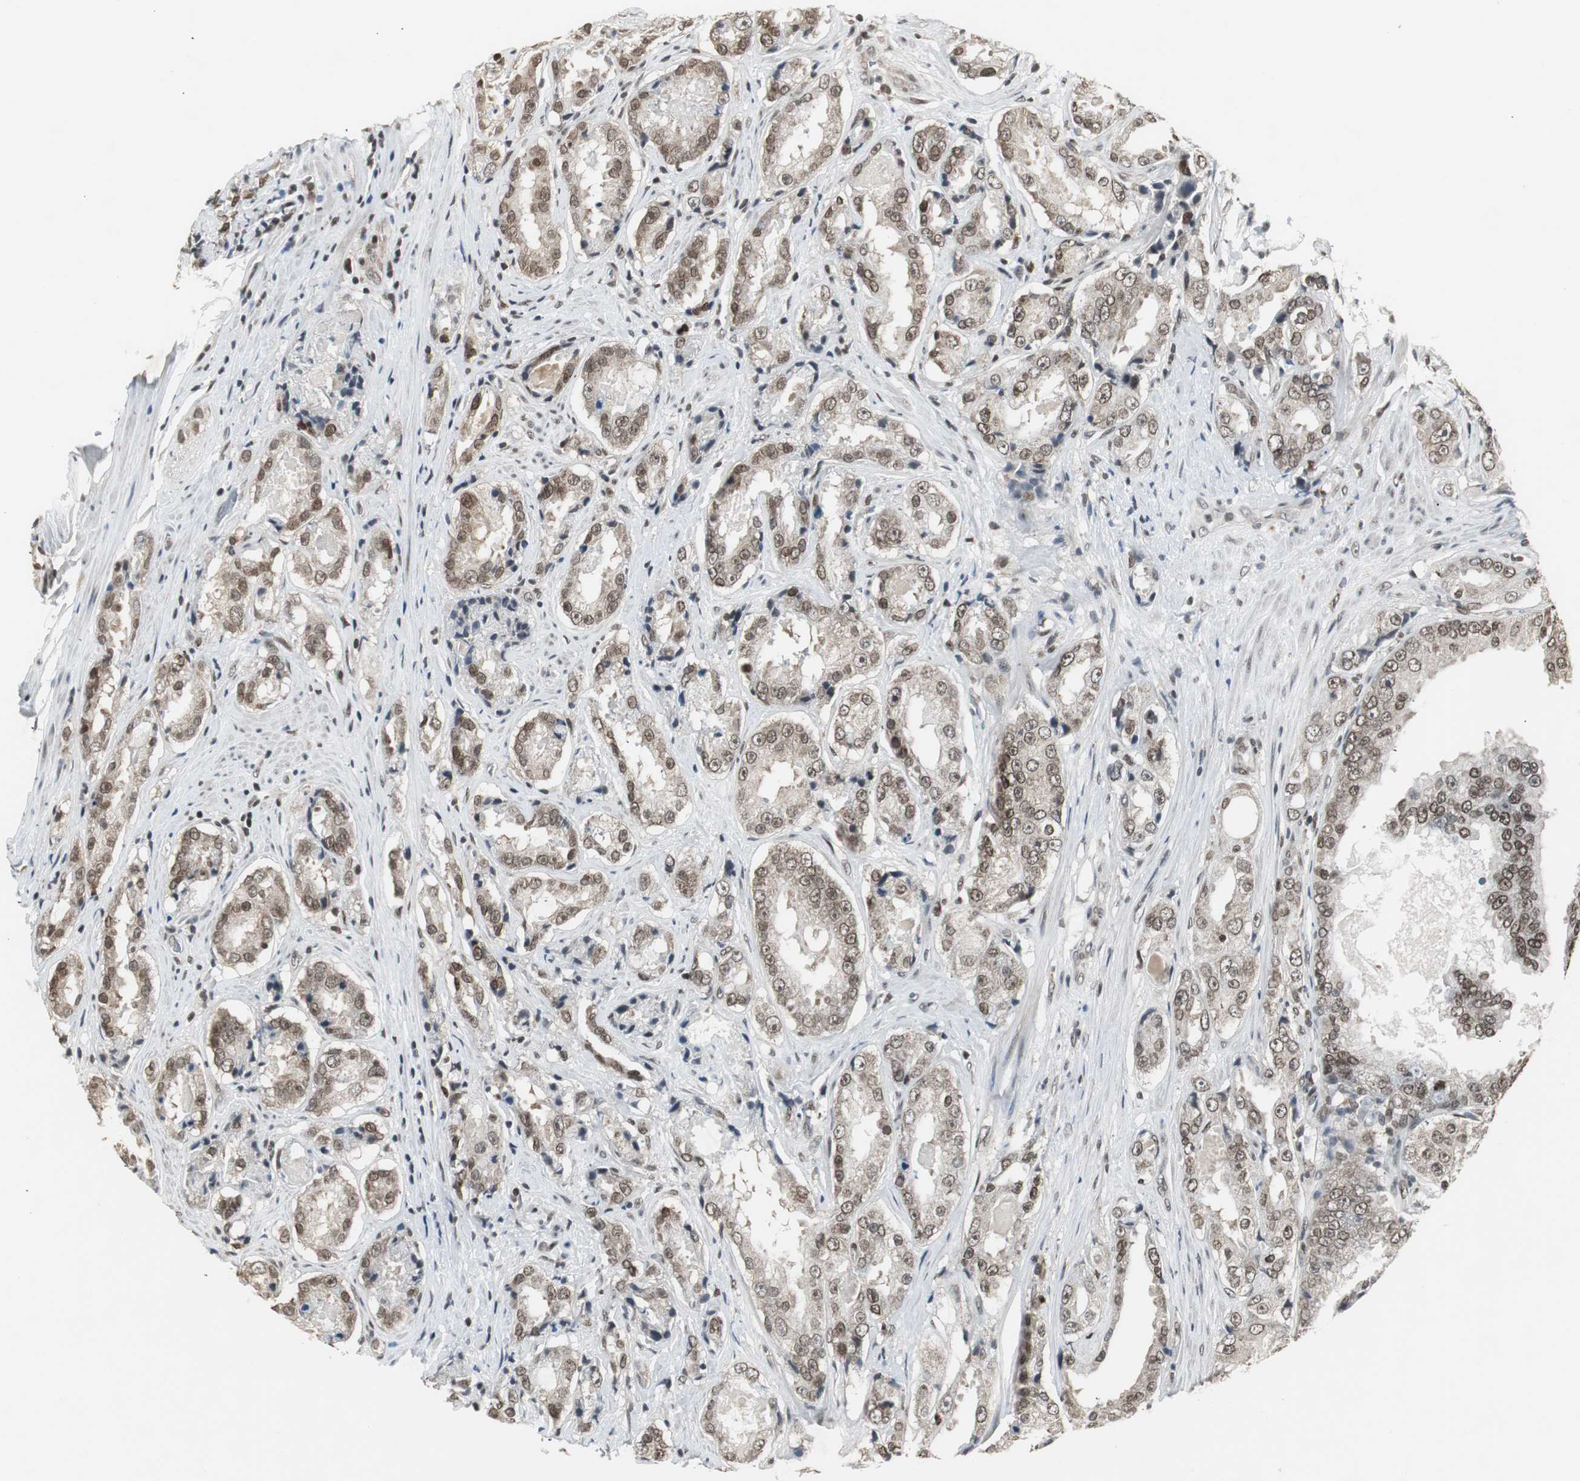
{"staining": {"intensity": "moderate", "quantity": ">75%", "location": "nuclear"}, "tissue": "prostate cancer", "cell_type": "Tumor cells", "image_type": "cancer", "snomed": [{"axis": "morphology", "description": "Adenocarcinoma, High grade"}, {"axis": "topography", "description": "Prostate"}], "caption": "Immunohistochemical staining of human adenocarcinoma (high-grade) (prostate) reveals moderate nuclear protein positivity in about >75% of tumor cells.", "gene": "MPG", "patient": {"sex": "male", "age": 73}}